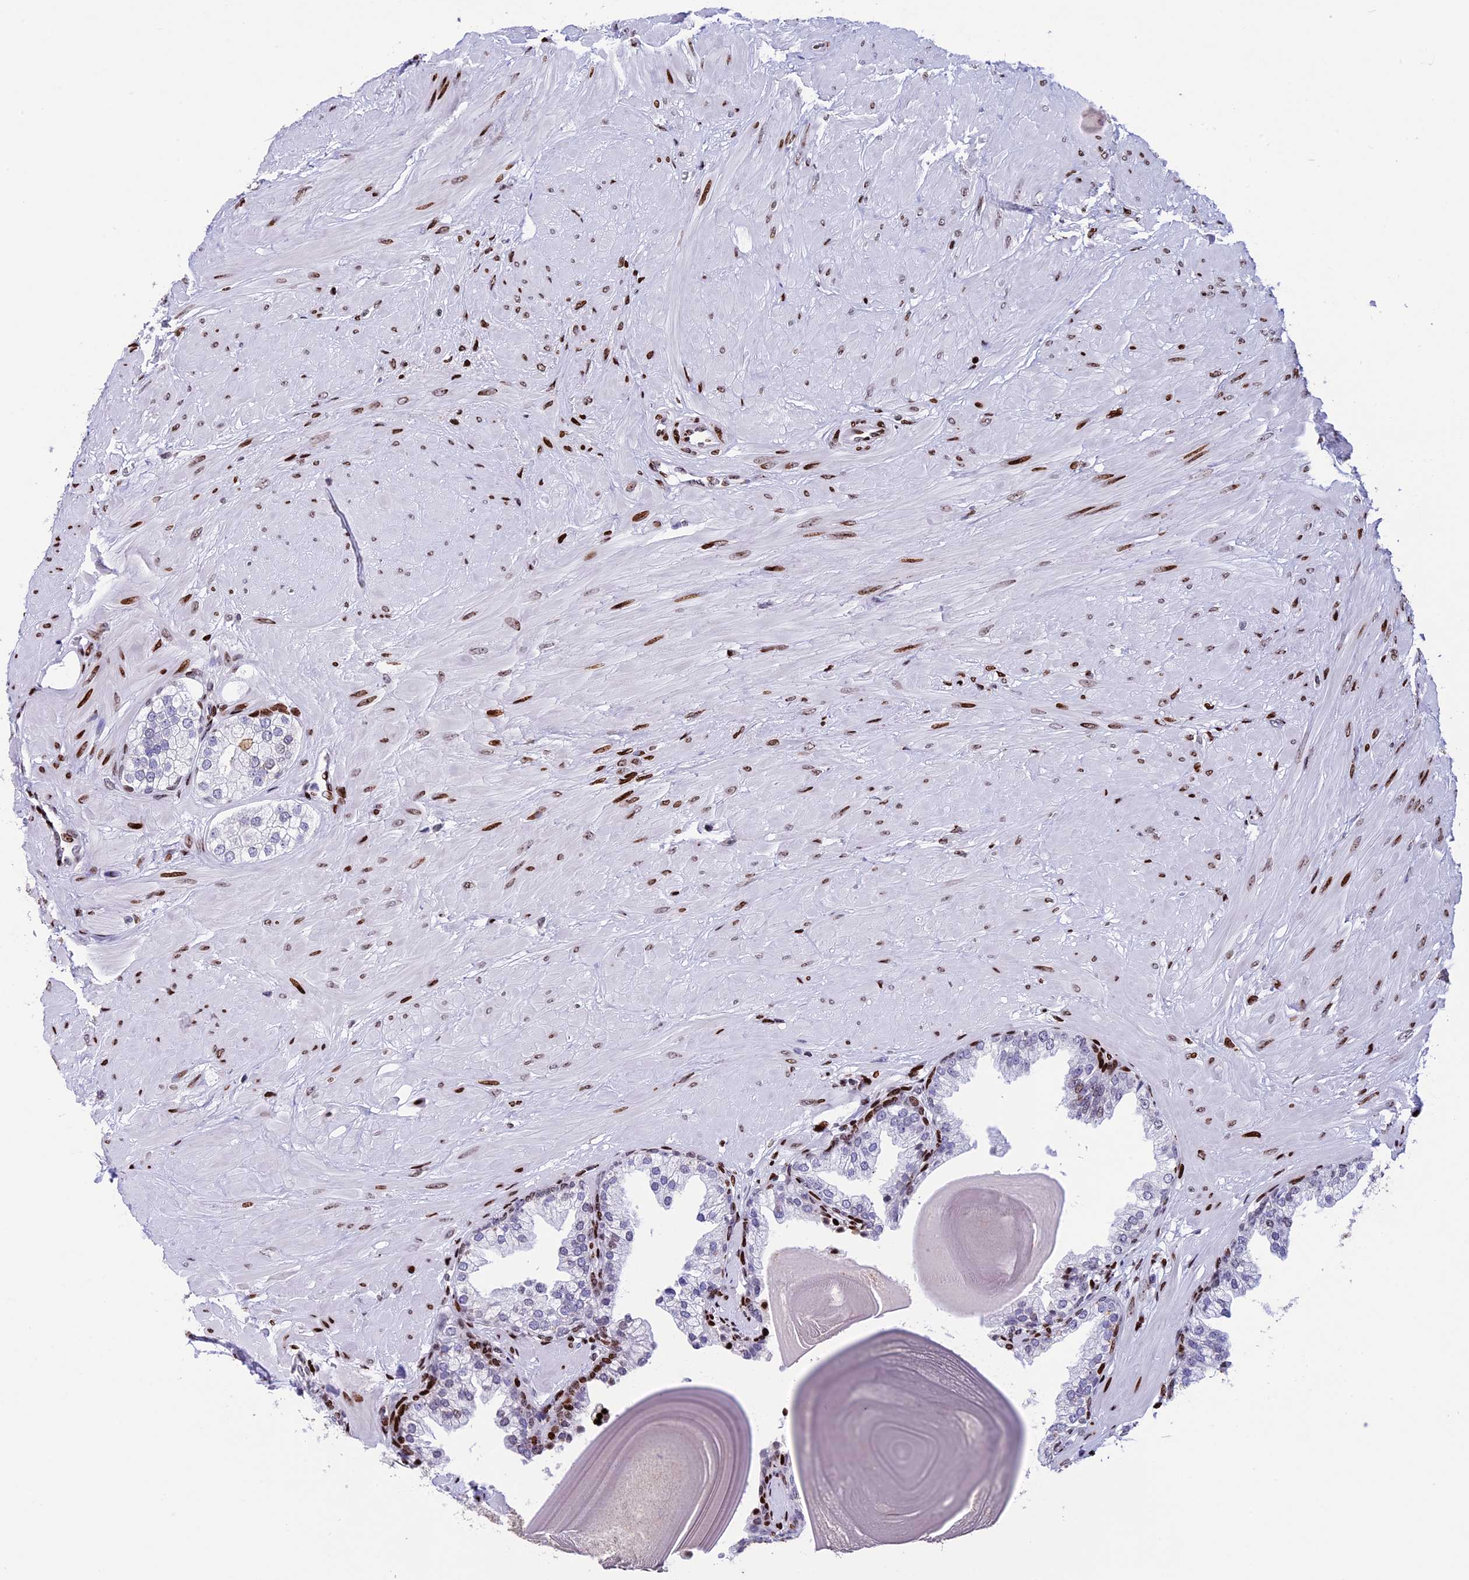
{"staining": {"intensity": "strong", "quantity": "<25%", "location": "nuclear"}, "tissue": "prostate", "cell_type": "Glandular cells", "image_type": "normal", "snomed": [{"axis": "morphology", "description": "Normal tissue, NOS"}, {"axis": "topography", "description": "Prostate"}], "caption": "Normal prostate demonstrates strong nuclear positivity in approximately <25% of glandular cells.", "gene": "BTBD3", "patient": {"sex": "male", "age": 48}}